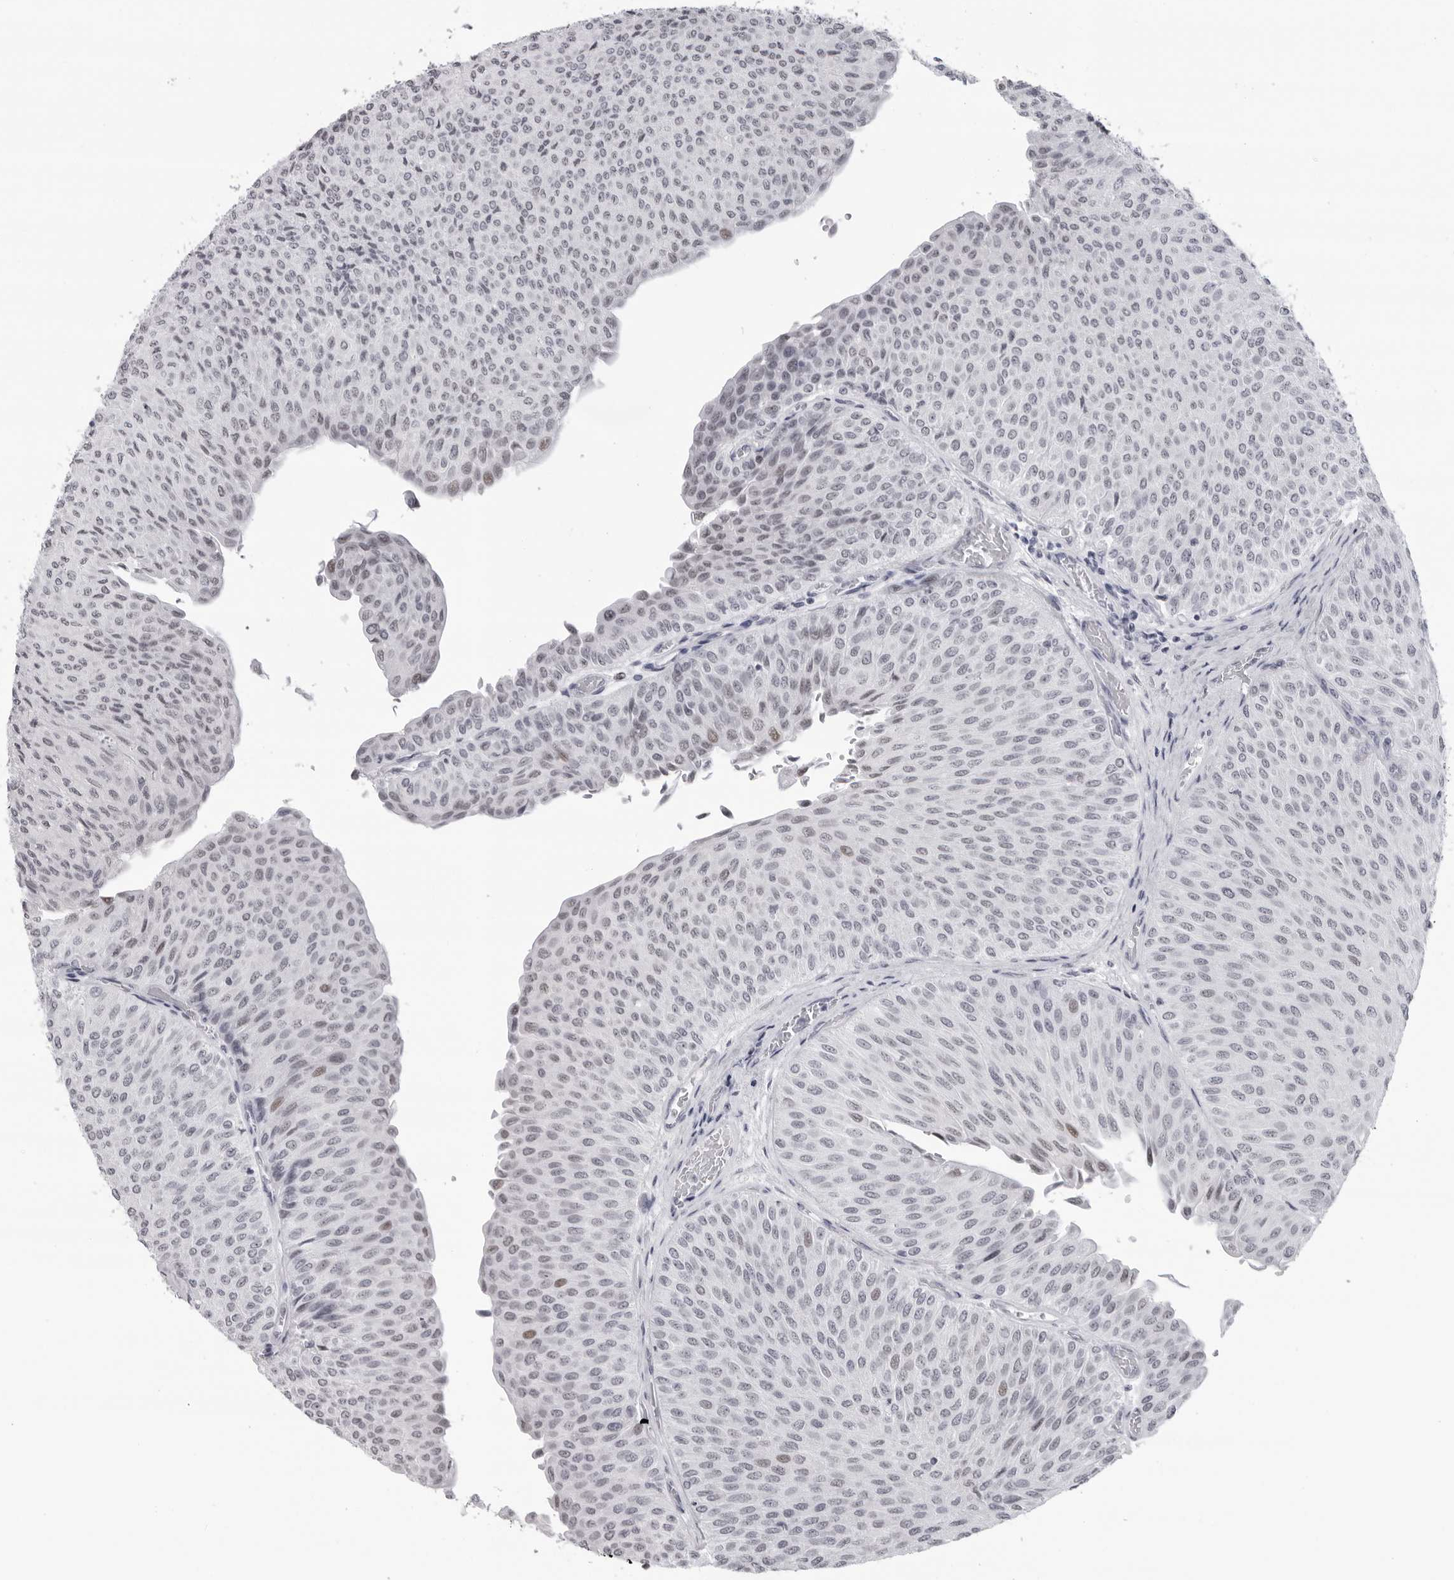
{"staining": {"intensity": "weak", "quantity": "<25%", "location": "nuclear"}, "tissue": "urothelial cancer", "cell_type": "Tumor cells", "image_type": "cancer", "snomed": [{"axis": "morphology", "description": "Urothelial carcinoma, Low grade"}, {"axis": "topography", "description": "Urinary bladder"}], "caption": "This image is of urothelial cancer stained with IHC to label a protein in brown with the nuclei are counter-stained blue. There is no positivity in tumor cells.", "gene": "ESPN", "patient": {"sex": "male", "age": 78}}